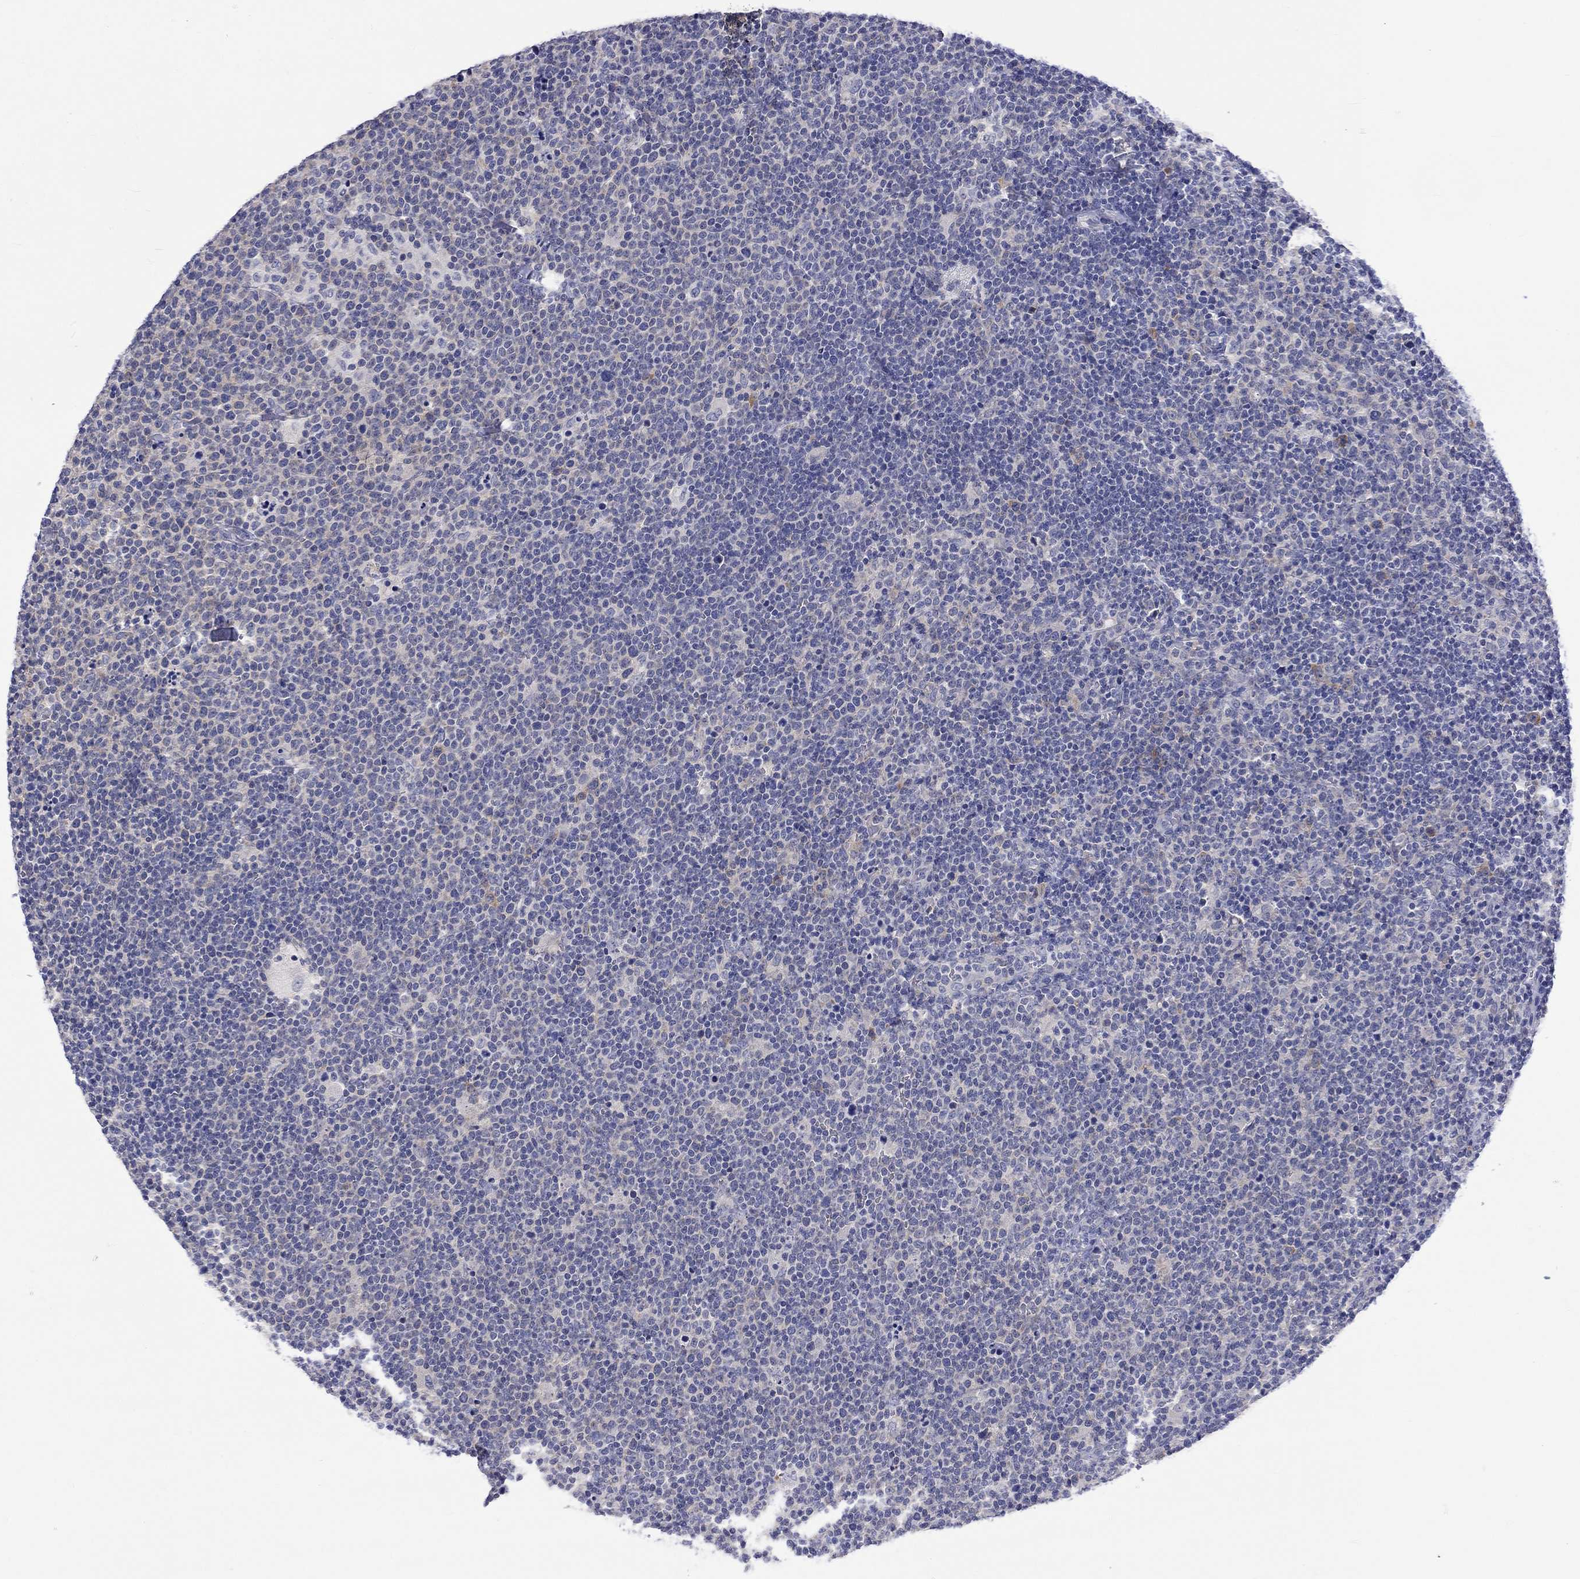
{"staining": {"intensity": "negative", "quantity": "none", "location": "none"}, "tissue": "lymphoma", "cell_type": "Tumor cells", "image_type": "cancer", "snomed": [{"axis": "morphology", "description": "Malignant lymphoma, non-Hodgkin's type, High grade"}, {"axis": "topography", "description": "Lymph node"}], "caption": "Immunohistochemistry (IHC) histopathology image of malignant lymphoma, non-Hodgkin's type (high-grade) stained for a protein (brown), which displays no positivity in tumor cells.", "gene": "CERS1", "patient": {"sex": "male", "age": 61}}